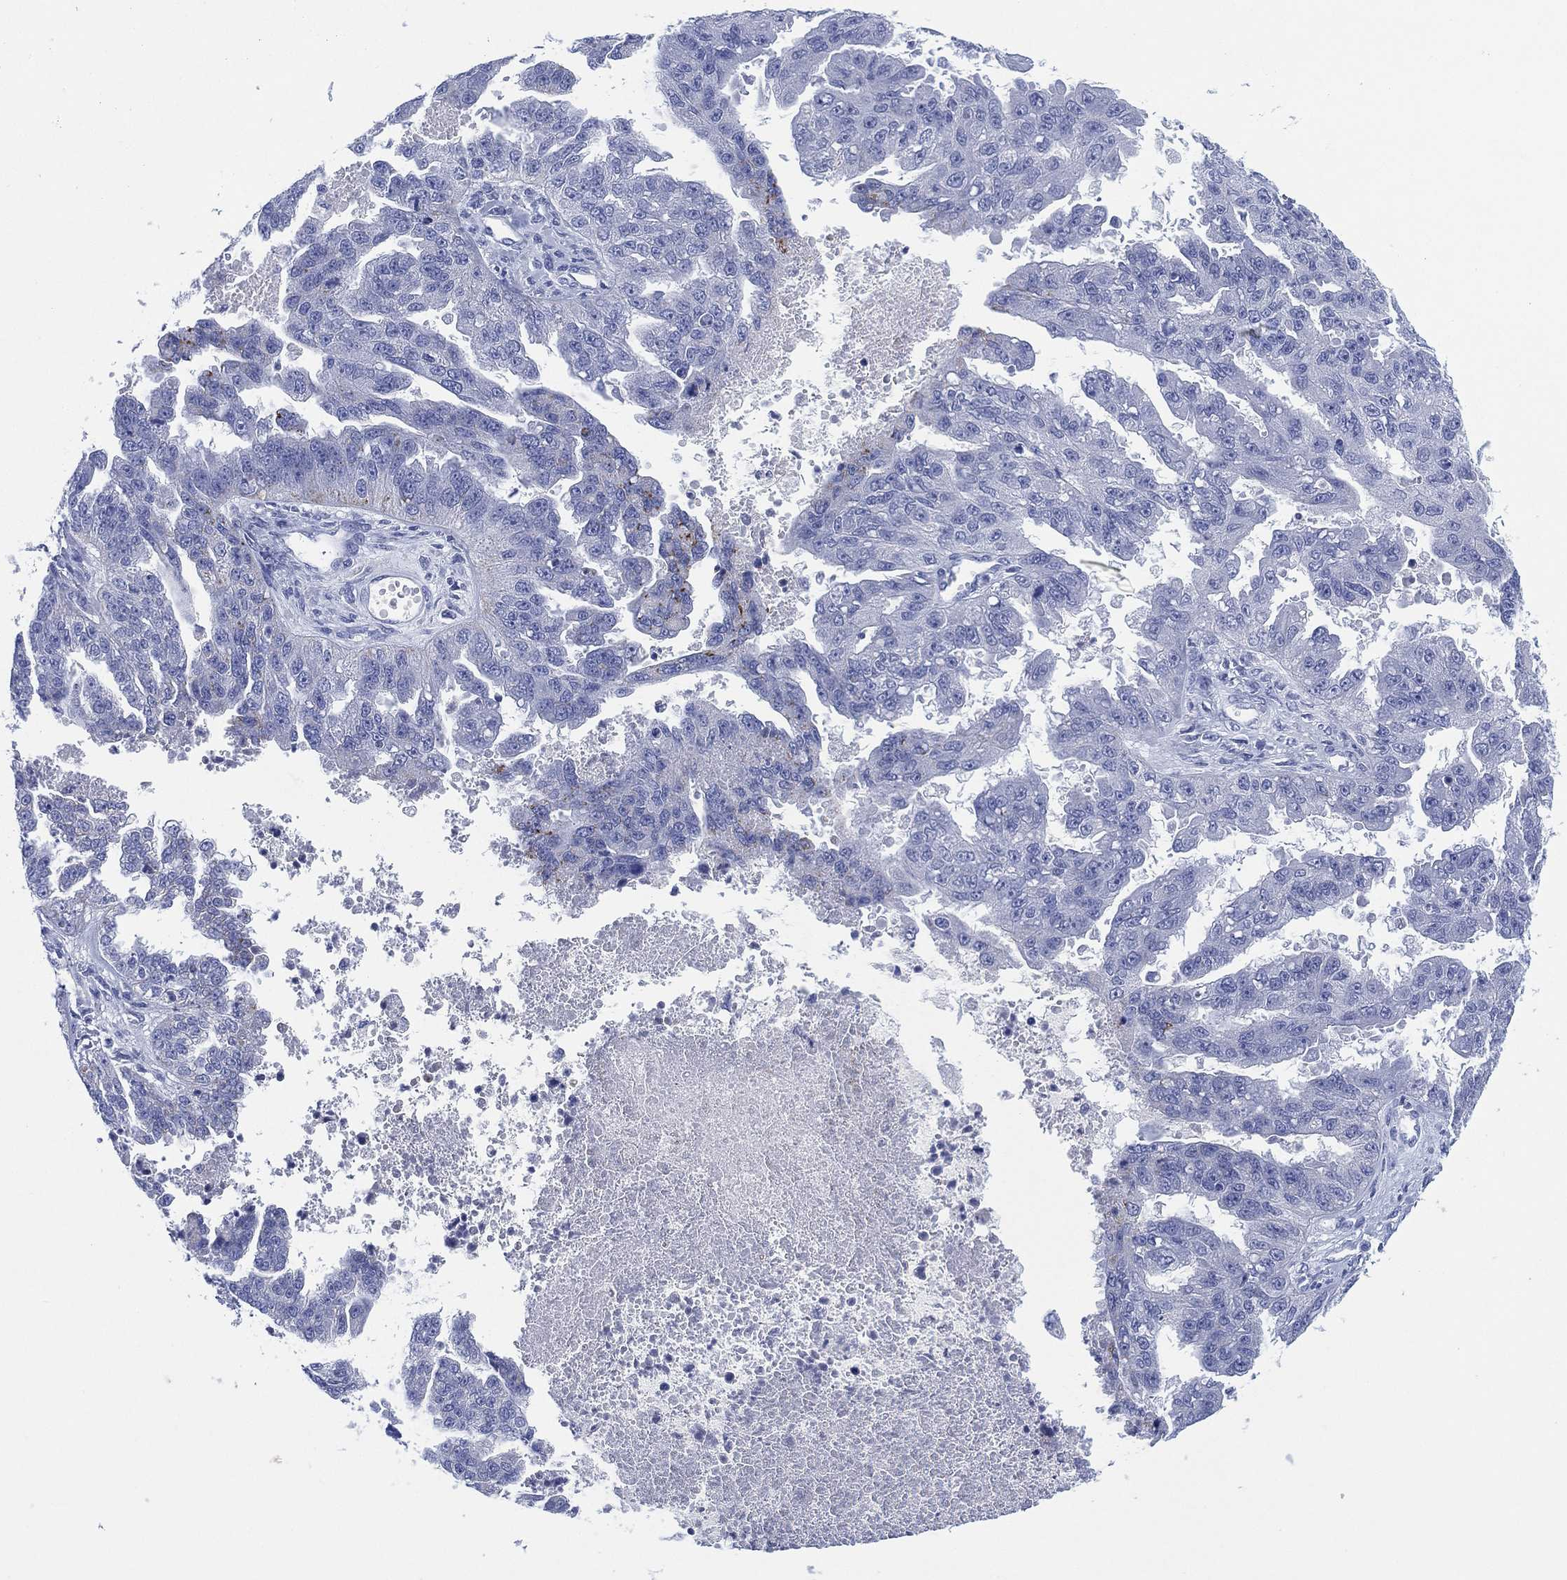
{"staining": {"intensity": "negative", "quantity": "none", "location": "none"}, "tissue": "ovarian cancer", "cell_type": "Tumor cells", "image_type": "cancer", "snomed": [{"axis": "morphology", "description": "Cystadenocarcinoma, serous, NOS"}, {"axis": "topography", "description": "Ovary"}], "caption": "The histopathology image reveals no significant staining in tumor cells of ovarian cancer (serous cystadenocarcinoma). (DAB (3,3'-diaminobenzidine) IHC visualized using brightfield microscopy, high magnification).", "gene": "SLC9C2", "patient": {"sex": "female", "age": 58}}